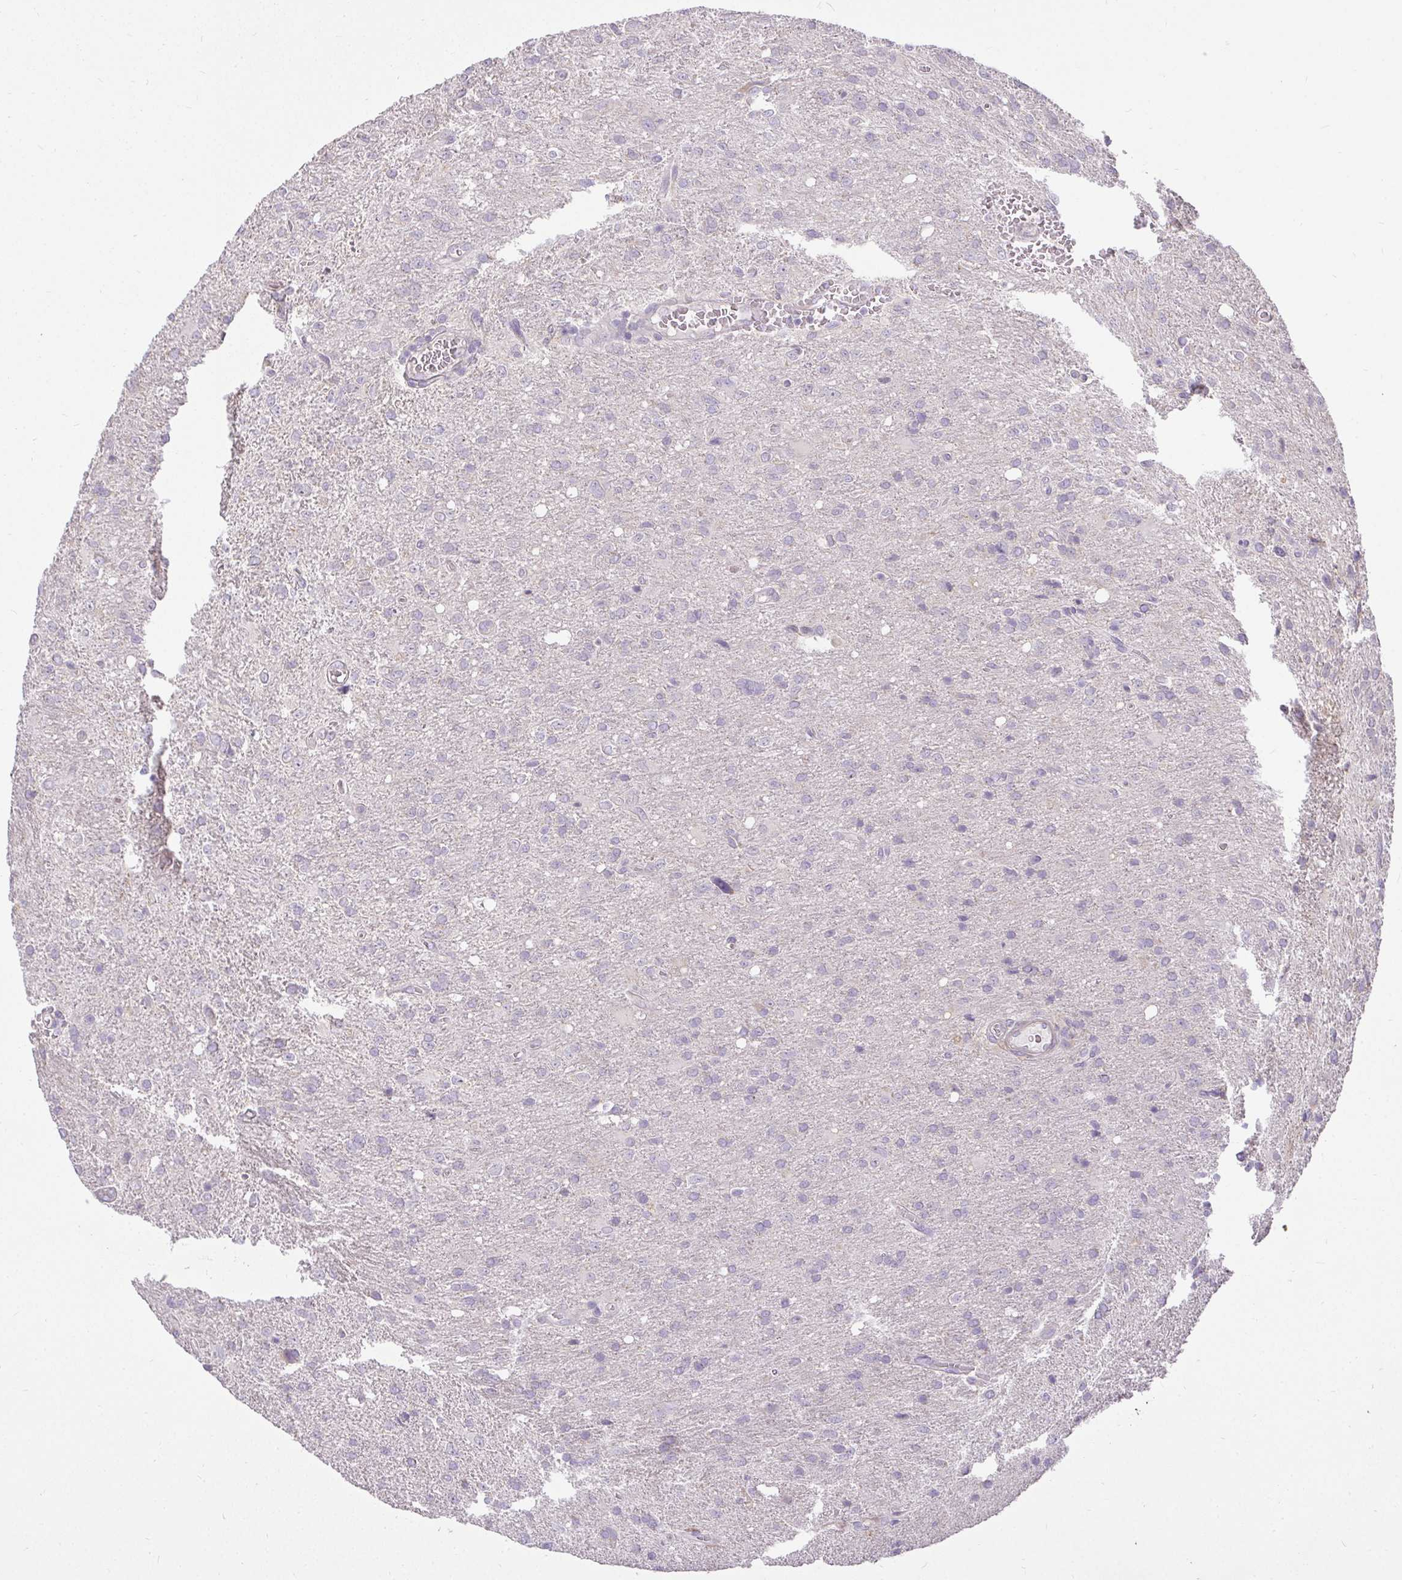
{"staining": {"intensity": "negative", "quantity": "none", "location": "none"}, "tissue": "glioma", "cell_type": "Tumor cells", "image_type": "cancer", "snomed": [{"axis": "morphology", "description": "Glioma, malignant, Low grade"}, {"axis": "topography", "description": "Brain"}], "caption": "High magnification brightfield microscopy of malignant low-grade glioma stained with DAB (3,3'-diaminobenzidine) (brown) and counterstained with hematoxylin (blue): tumor cells show no significant expression. (Brightfield microscopy of DAB immunohistochemistry at high magnification).", "gene": "STRIP1", "patient": {"sex": "male", "age": 66}}